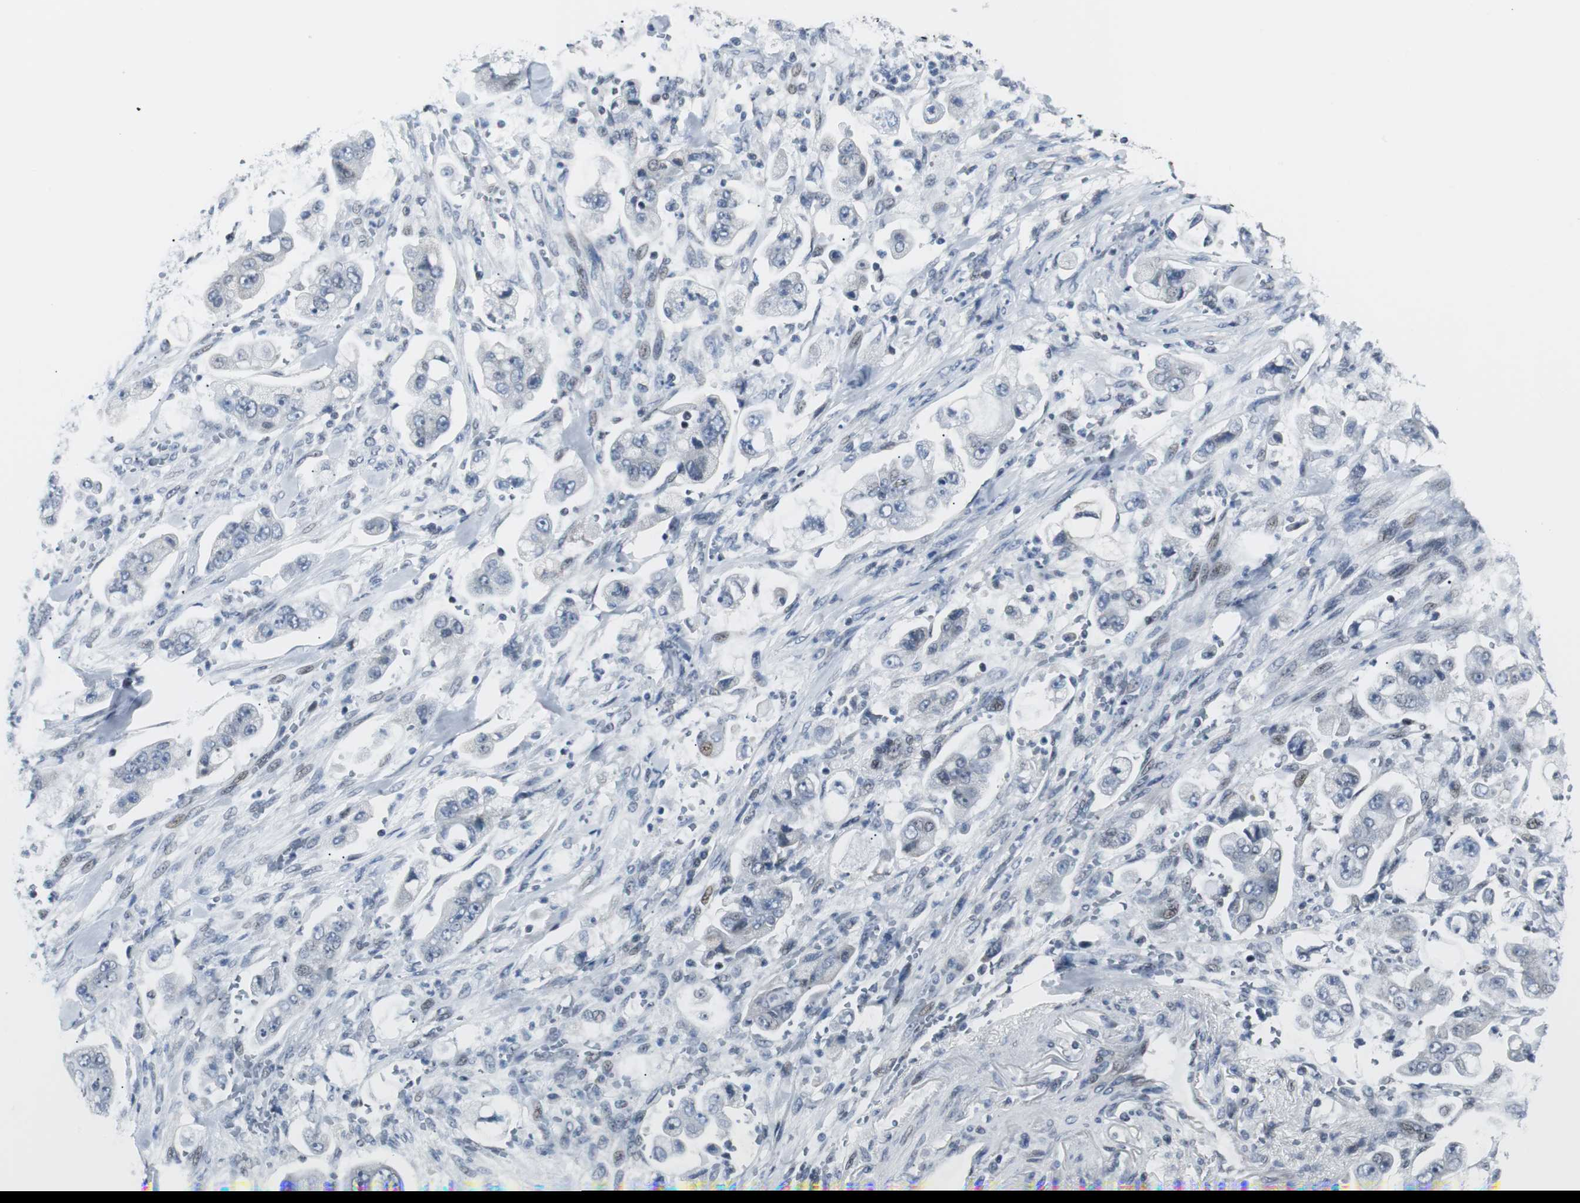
{"staining": {"intensity": "weak", "quantity": "<25%", "location": "nuclear"}, "tissue": "stomach cancer", "cell_type": "Tumor cells", "image_type": "cancer", "snomed": [{"axis": "morphology", "description": "Adenocarcinoma, NOS"}, {"axis": "topography", "description": "Stomach"}], "caption": "Micrograph shows no significant protein staining in tumor cells of stomach cancer (adenocarcinoma). Brightfield microscopy of immunohistochemistry (IHC) stained with DAB (brown) and hematoxylin (blue), captured at high magnification.", "gene": "MTA1", "patient": {"sex": "male", "age": 62}}